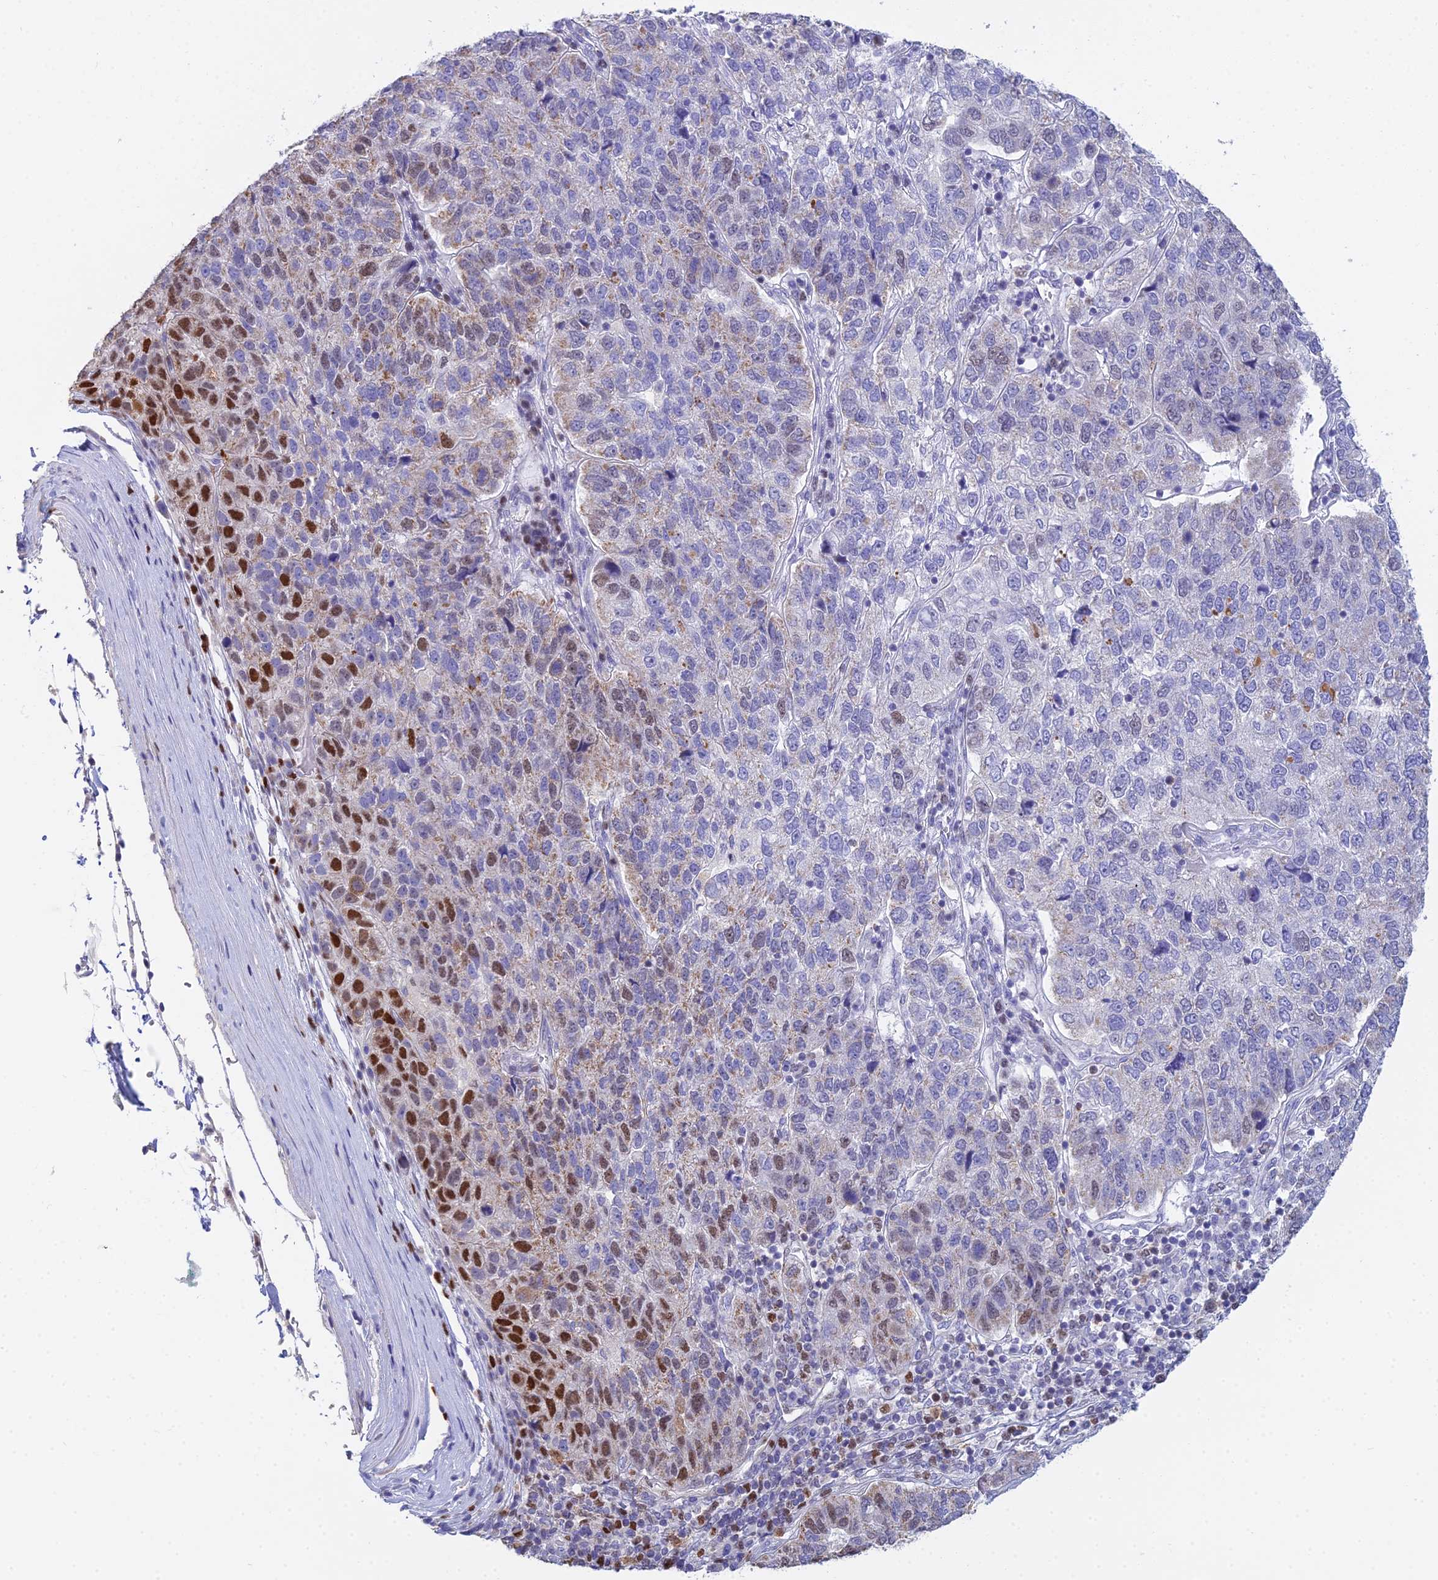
{"staining": {"intensity": "strong", "quantity": "<25%", "location": "nuclear"}, "tissue": "pancreatic cancer", "cell_type": "Tumor cells", "image_type": "cancer", "snomed": [{"axis": "morphology", "description": "Adenocarcinoma, NOS"}, {"axis": "topography", "description": "Pancreas"}], "caption": "IHC image of human pancreatic cancer (adenocarcinoma) stained for a protein (brown), which exhibits medium levels of strong nuclear expression in approximately <25% of tumor cells.", "gene": "MCM2", "patient": {"sex": "female", "age": 61}}